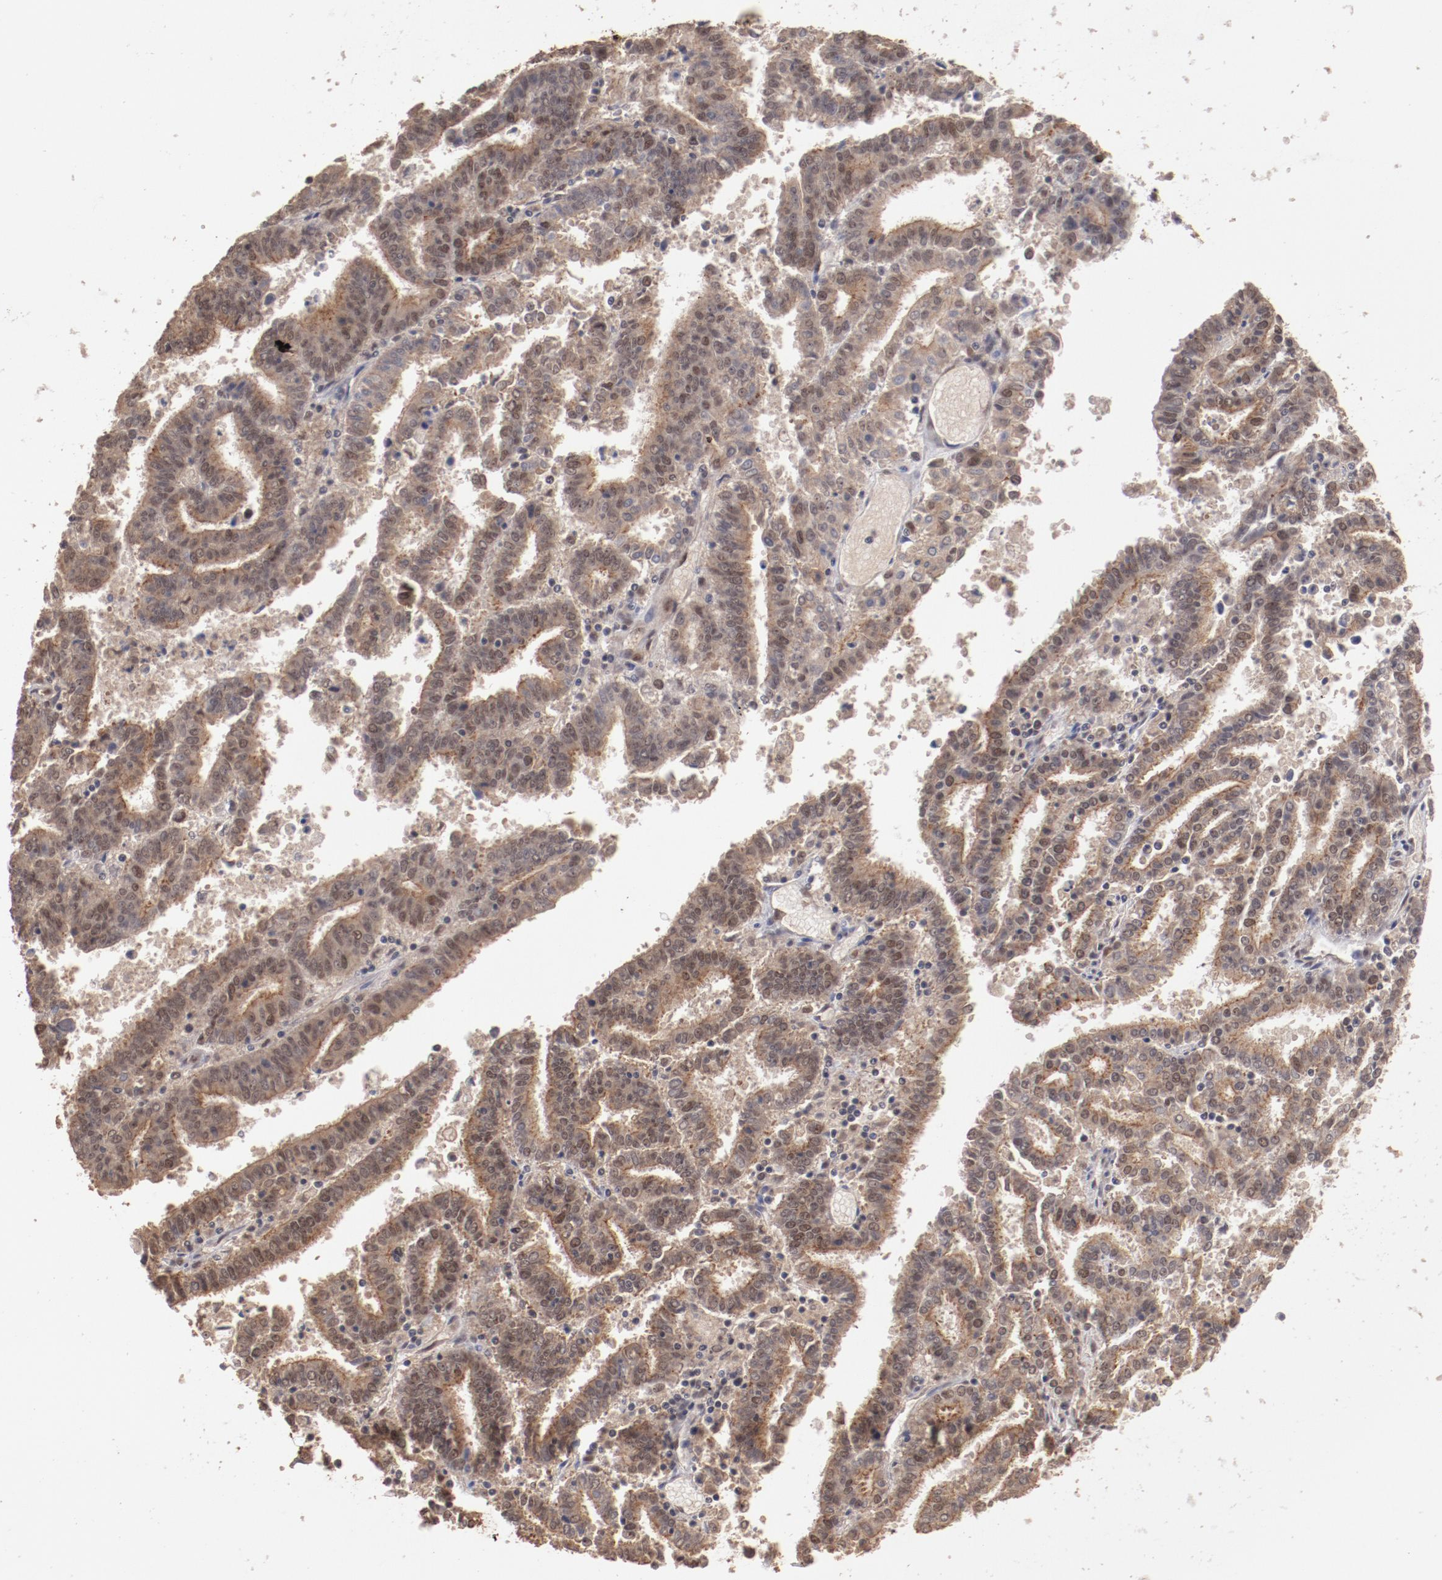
{"staining": {"intensity": "weak", "quantity": ">75%", "location": "cytoplasmic/membranous,nuclear"}, "tissue": "endometrial cancer", "cell_type": "Tumor cells", "image_type": "cancer", "snomed": [{"axis": "morphology", "description": "Adenocarcinoma, NOS"}, {"axis": "topography", "description": "Uterus"}], "caption": "Tumor cells show low levels of weak cytoplasmic/membranous and nuclear expression in approximately >75% of cells in human endometrial adenocarcinoma. Using DAB (brown) and hematoxylin (blue) stains, captured at high magnification using brightfield microscopy.", "gene": "CLOCK", "patient": {"sex": "female", "age": 83}}